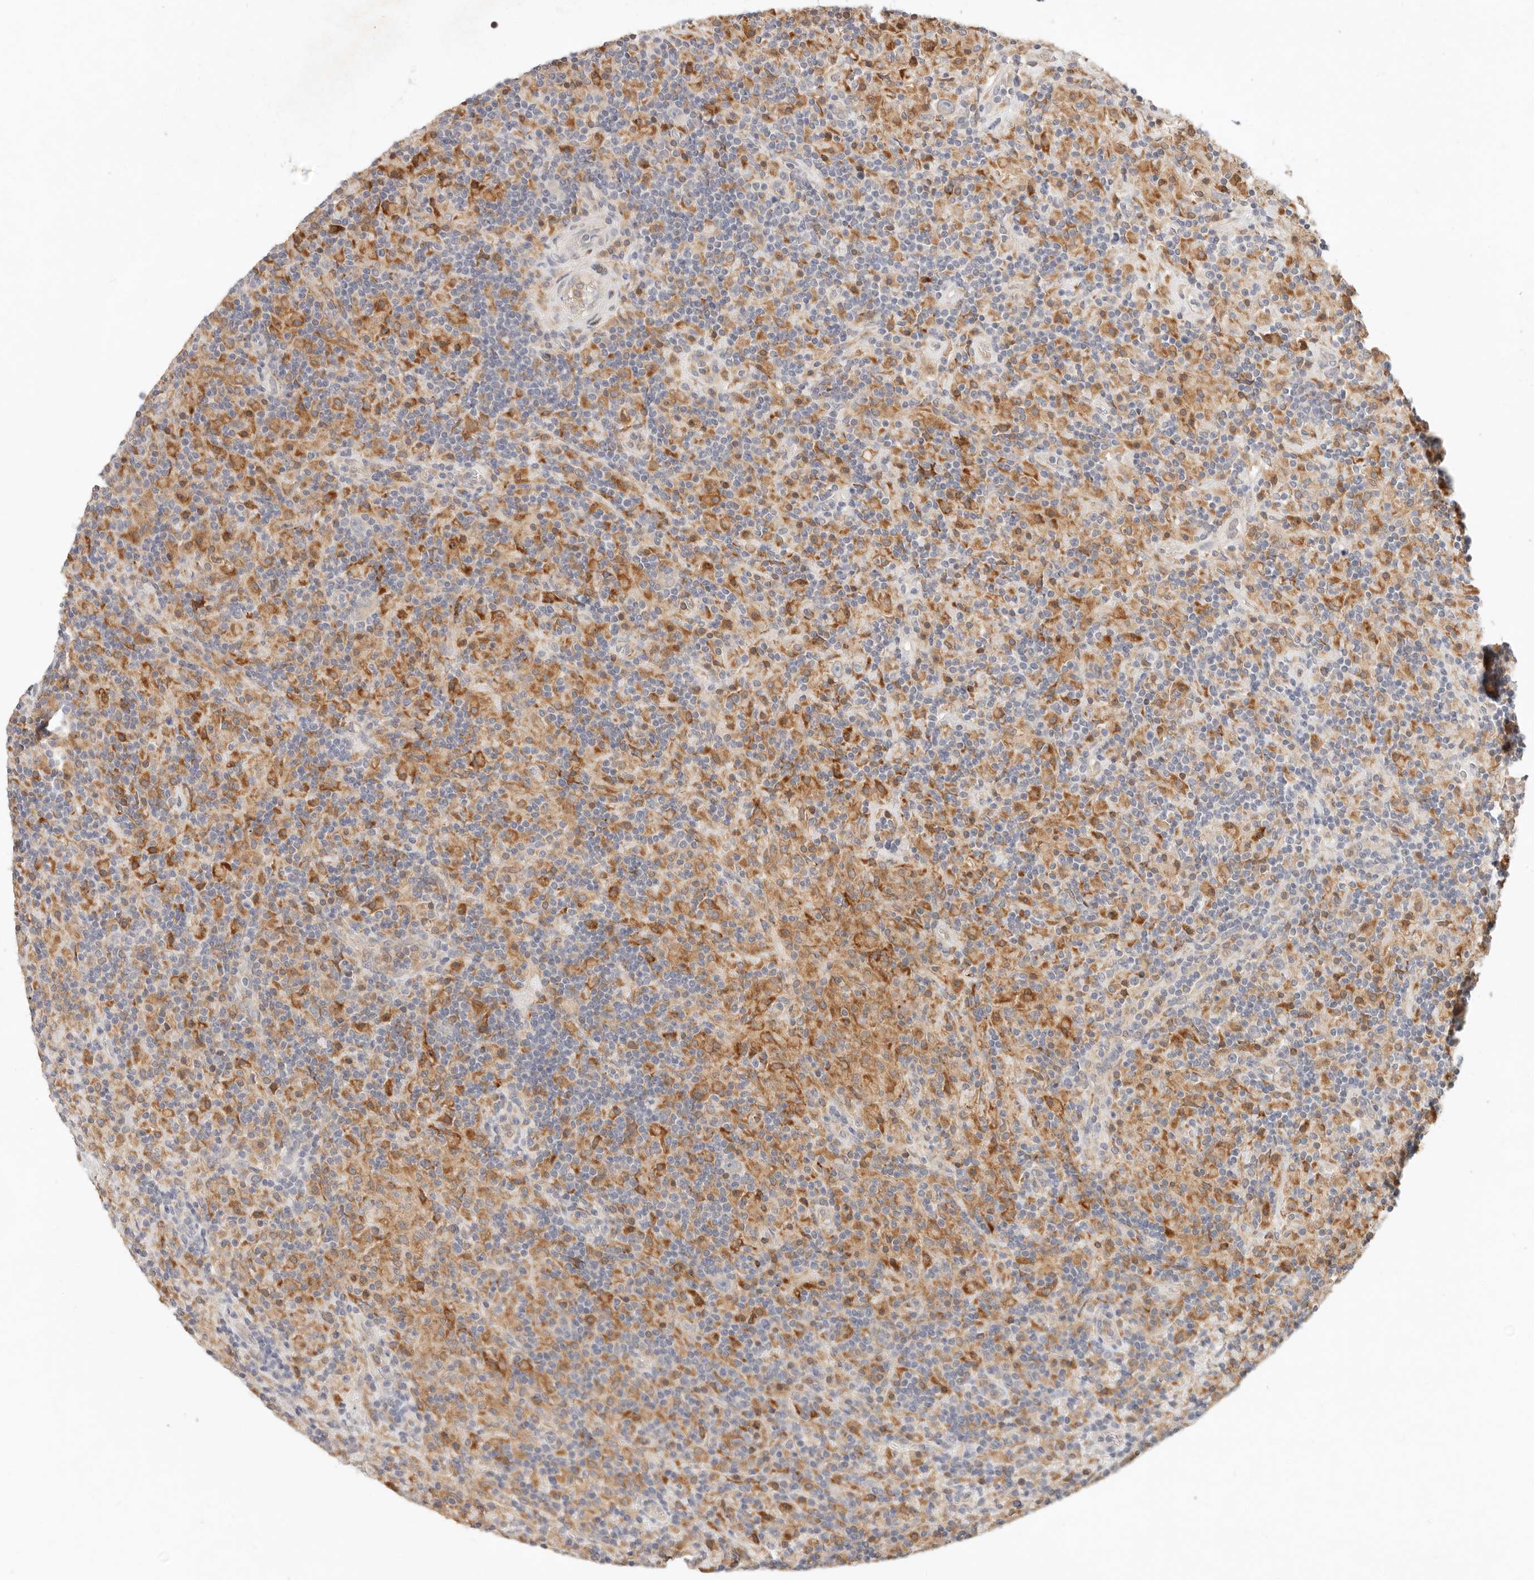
{"staining": {"intensity": "negative", "quantity": "none", "location": "none"}, "tissue": "lymphoma", "cell_type": "Tumor cells", "image_type": "cancer", "snomed": [{"axis": "morphology", "description": "Hodgkin's disease, NOS"}, {"axis": "topography", "description": "Lymph node"}], "caption": "This is an IHC photomicrograph of lymphoma. There is no staining in tumor cells.", "gene": "ARHGEF10L", "patient": {"sex": "male", "age": 70}}